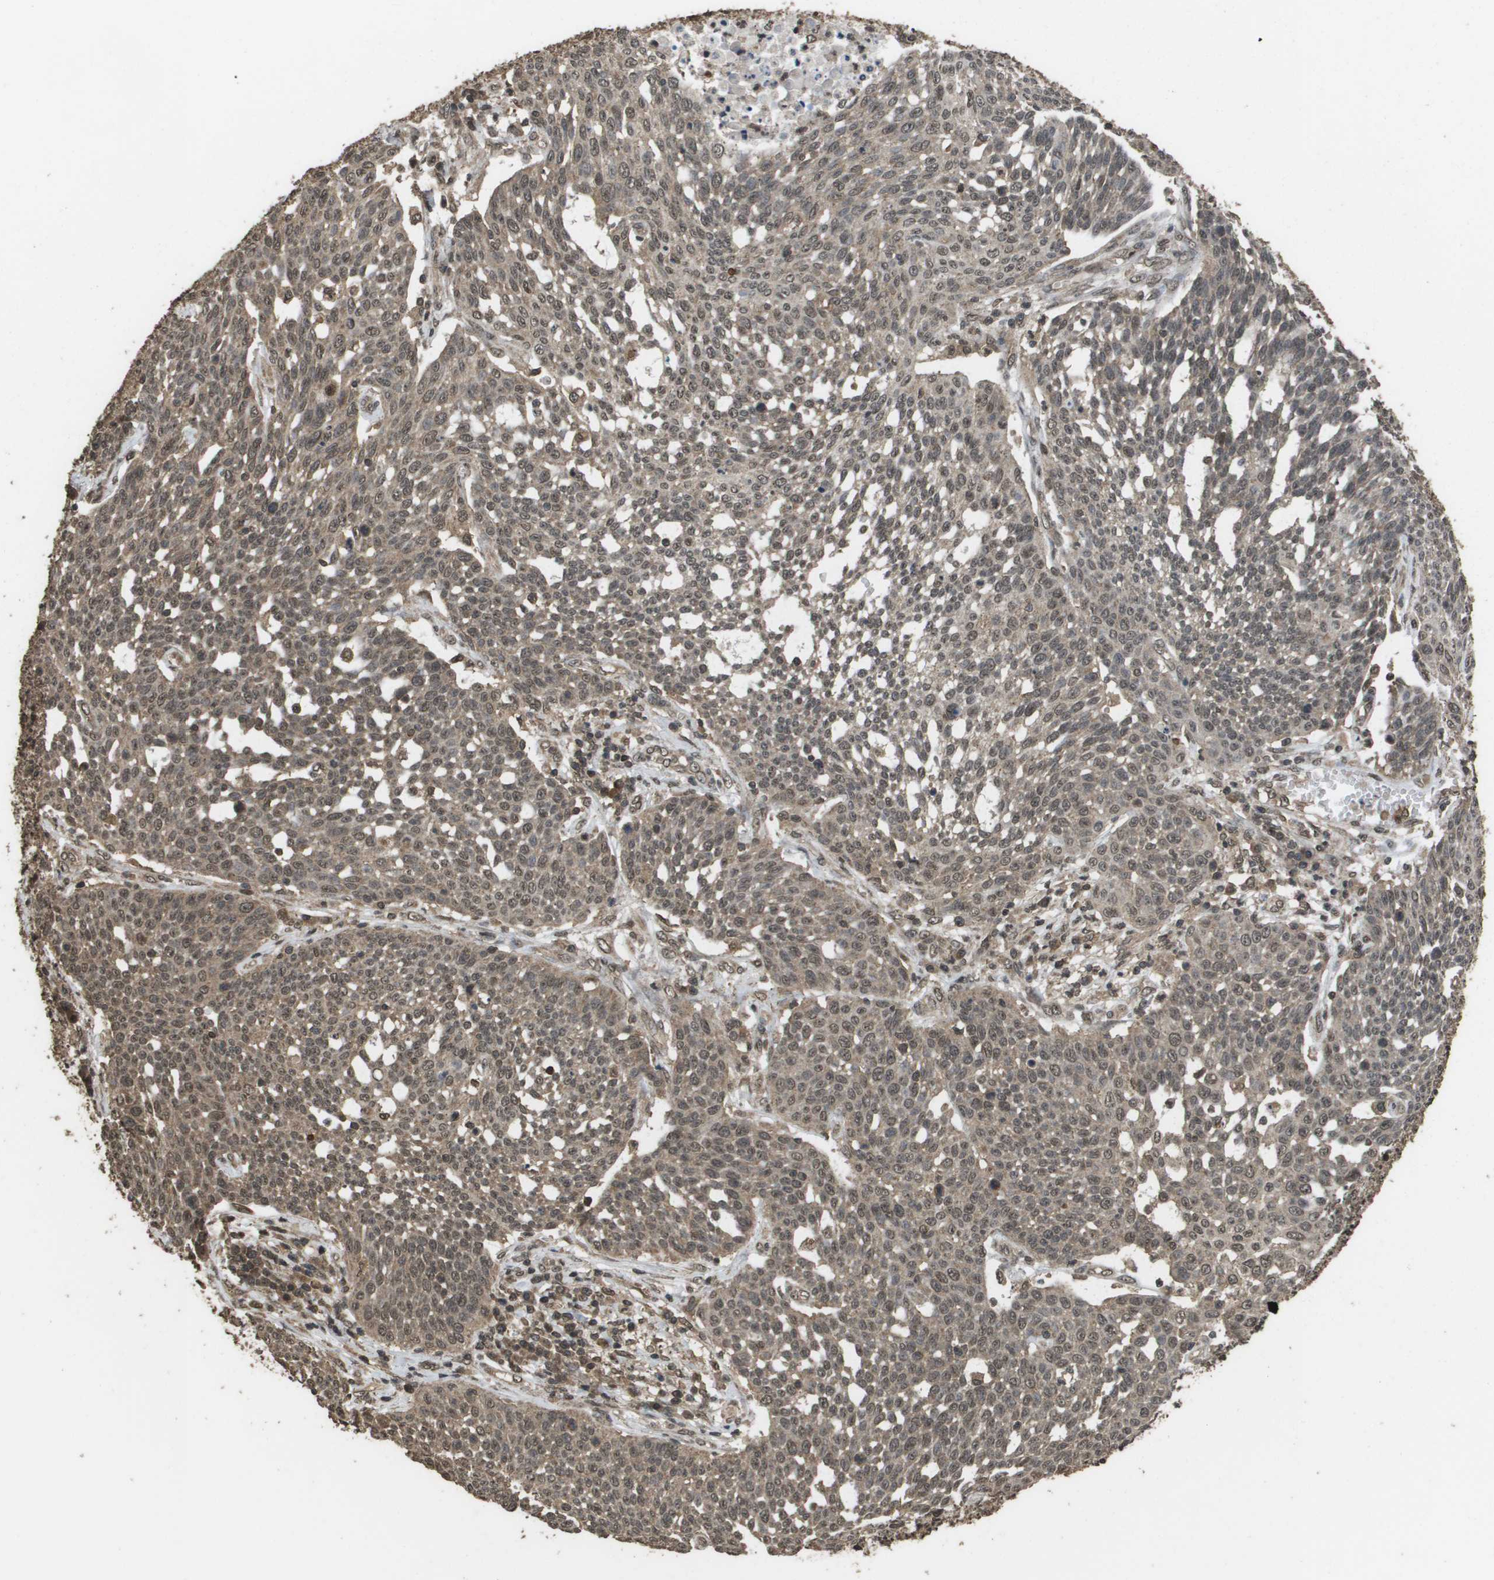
{"staining": {"intensity": "moderate", "quantity": "25%-75%", "location": "cytoplasmic/membranous,nuclear"}, "tissue": "cervical cancer", "cell_type": "Tumor cells", "image_type": "cancer", "snomed": [{"axis": "morphology", "description": "Squamous cell carcinoma, NOS"}, {"axis": "topography", "description": "Cervix"}], "caption": "A histopathology image showing moderate cytoplasmic/membranous and nuclear expression in approximately 25%-75% of tumor cells in cervical cancer, as visualized by brown immunohistochemical staining.", "gene": "AXIN2", "patient": {"sex": "female", "age": 34}}